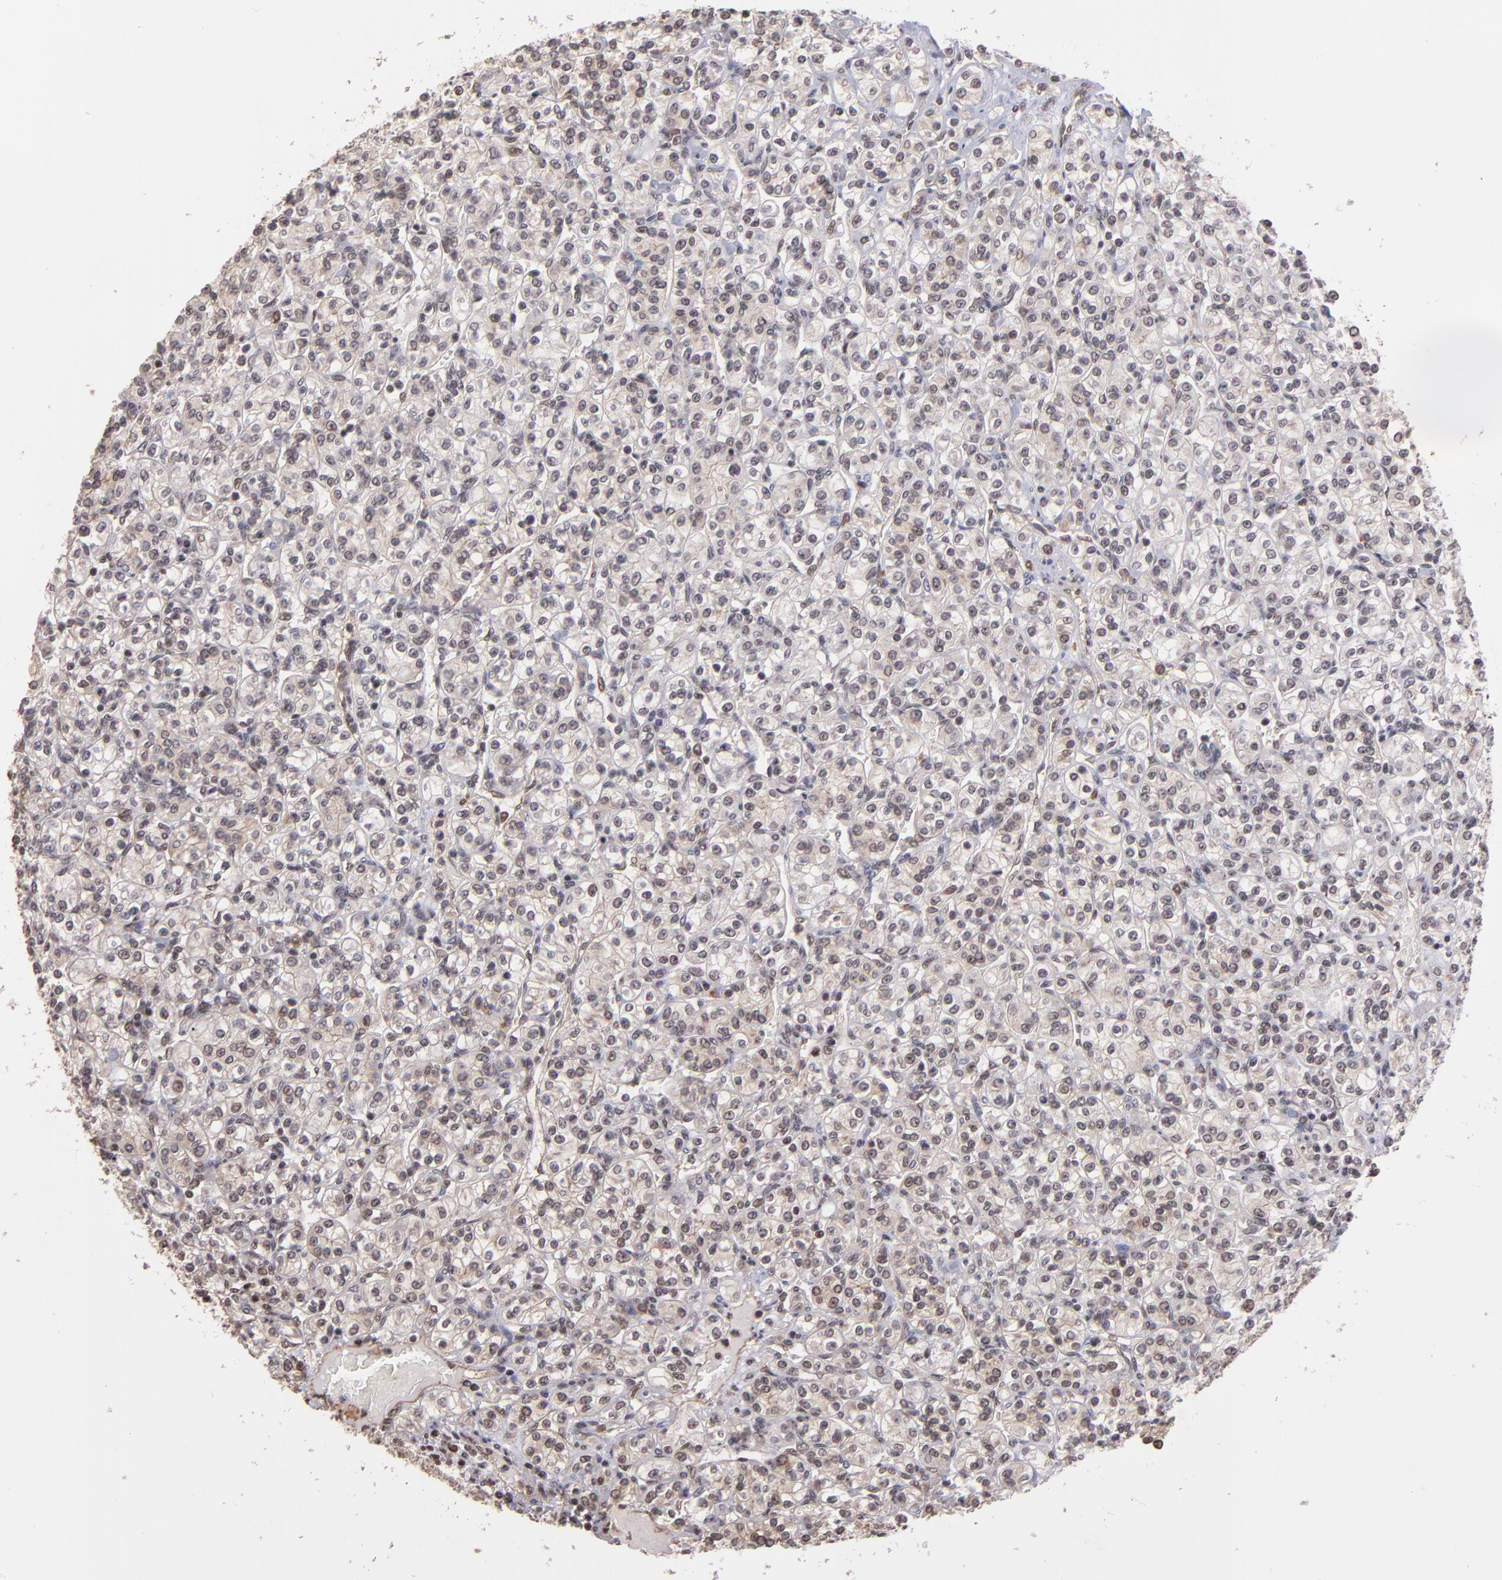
{"staining": {"intensity": "weak", "quantity": "<25%", "location": "nuclear"}, "tissue": "renal cancer", "cell_type": "Tumor cells", "image_type": "cancer", "snomed": [{"axis": "morphology", "description": "Adenocarcinoma, NOS"}, {"axis": "topography", "description": "Kidney"}], "caption": "Immunohistochemistry (IHC) micrograph of neoplastic tissue: renal cancer stained with DAB (3,3'-diaminobenzidine) displays no significant protein positivity in tumor cells. (Brightfield microscopy of DAB (3,3'-diaminobenzidine) immunohistochemistry at high magnification).", "gene": "TERF2", "patient": {"sex": "male", "age": 77}}